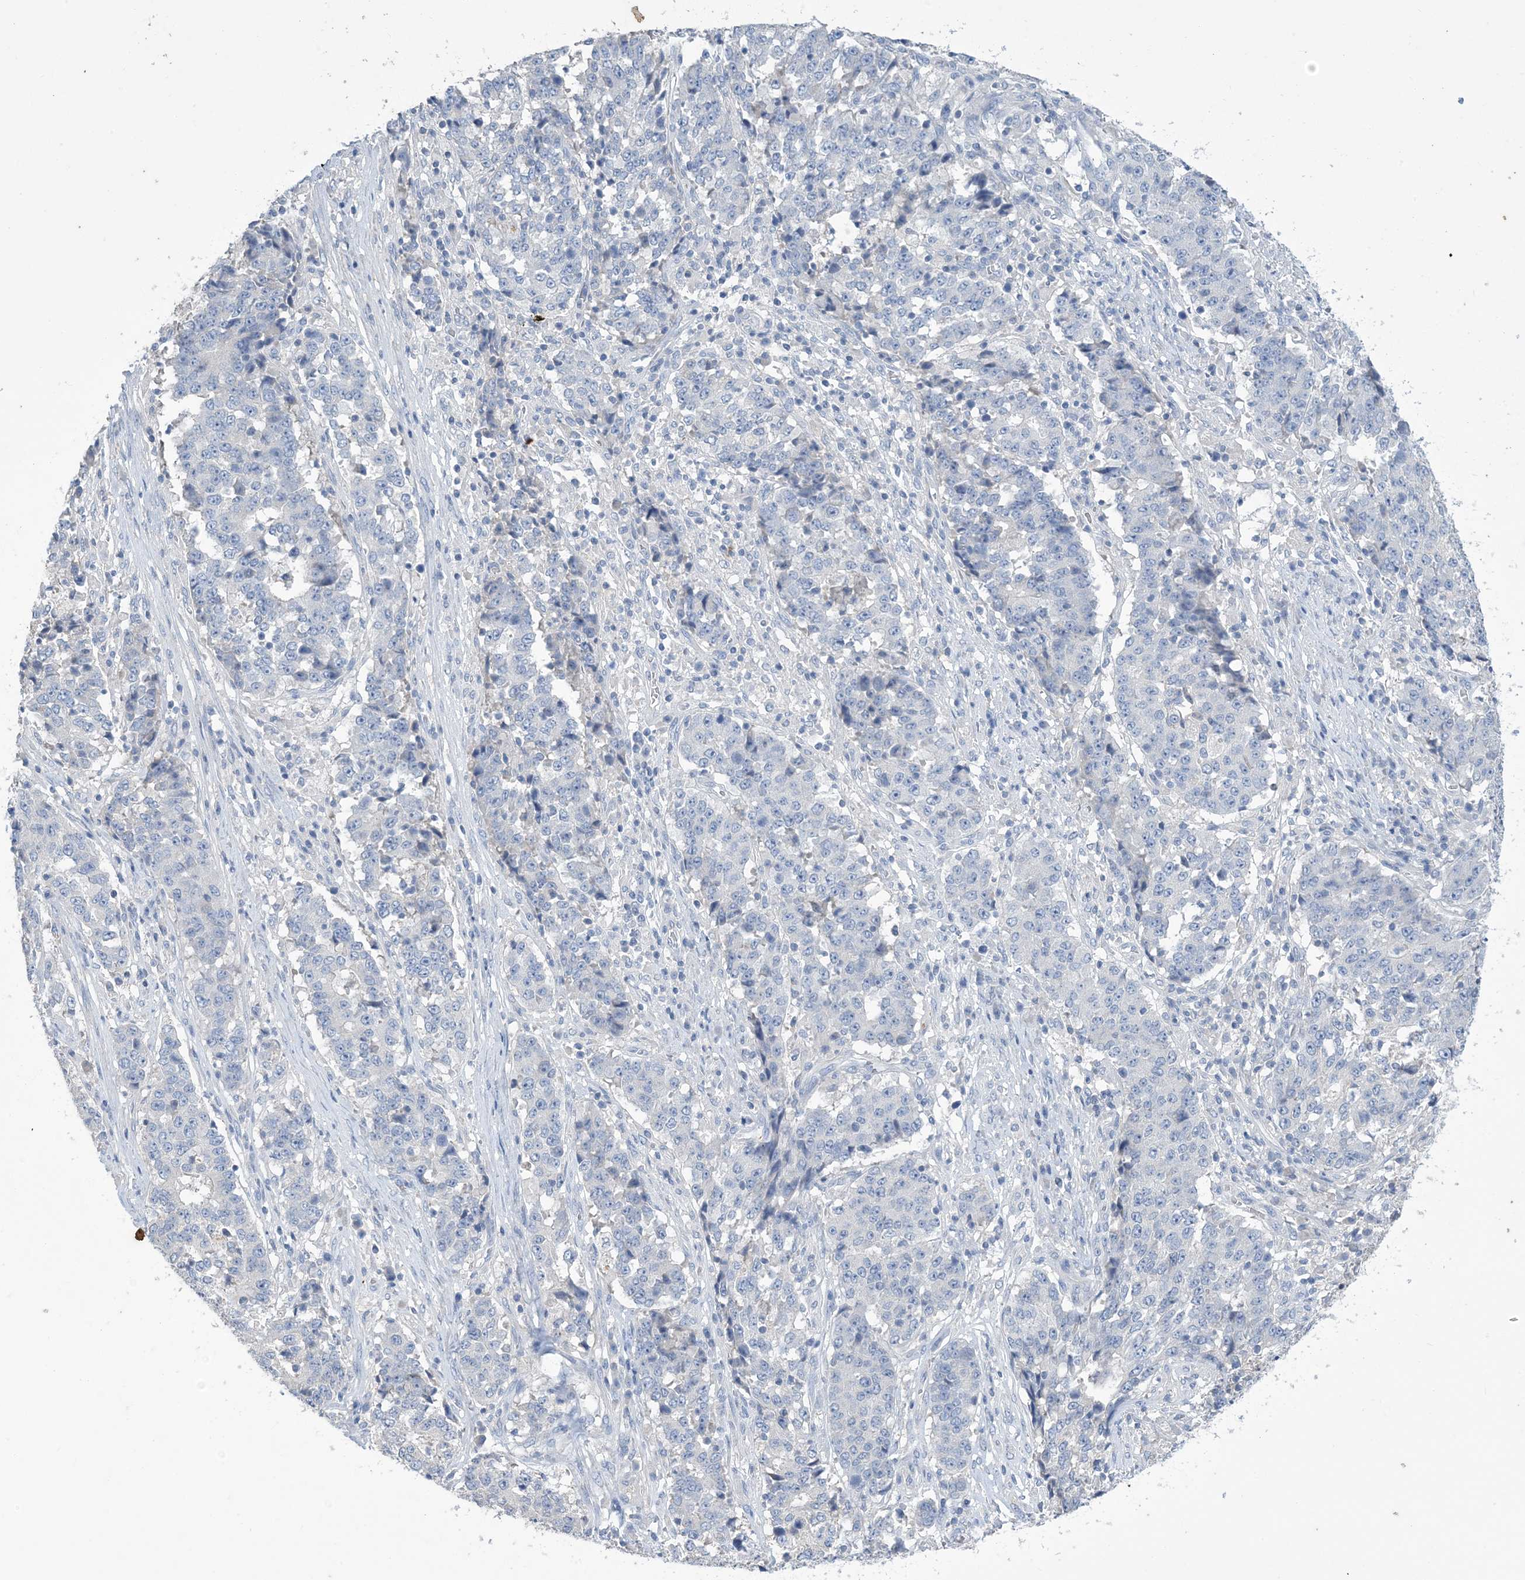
{"staining": {"intensity": "negative", "quantity": "none", "location": "none"}, "tissue": "stomach cancer", "cell_type": "Tumor cells", "image_type": "cancer", "snomed": [{"axis": "morphology", "description": "Adenocarcinoma, NOS"}, {"axis": "topography", "description": "Stomach"}], "caption": "Immunohistochemistry (IHC) of human stomach adenocarcinoma demonstrates no staining in tumor cells.", "gene": "KPRP", "patient": {"sex": "male", "age": 59}}